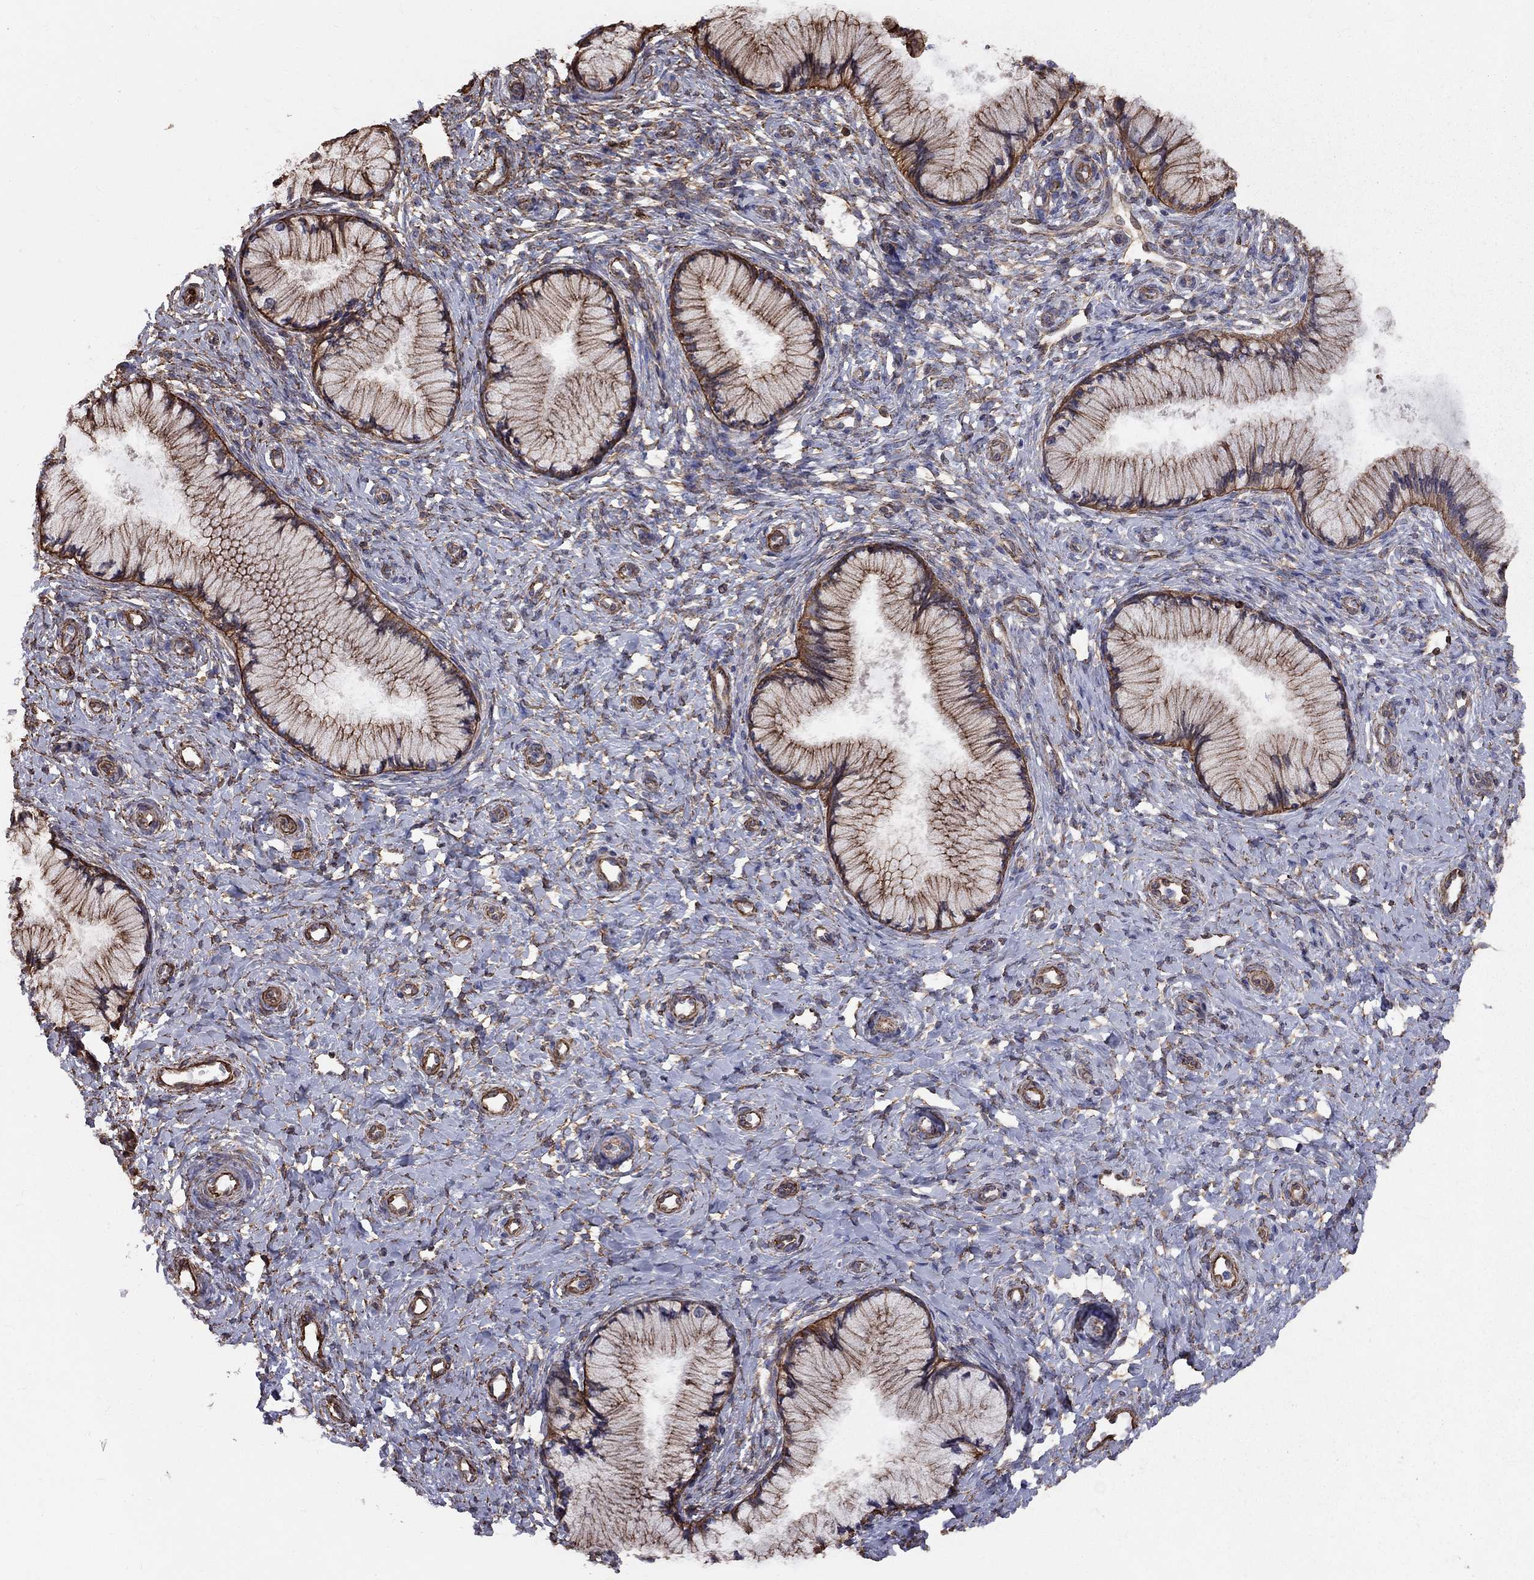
{"staining": {"intensity": "strong", "quantity": ">75%", "location": "cytoplasmic/membranous"}, "tissue": "cervix", "cell_type": "Glandular cells", "image_type": "normal", "snomed": [{"axis": "morphology", "description": "Normal tissue, NOS"}, {"axis": "topography", "description": "Cervix"}], "caption": "IHC staining of benign cervix, which exhibits high levels of strong cytoplasmic/membranous positivity in about >75% of glandular cells indicating strong cytoplasmic/membranous protein staining. The staining was performed using DAB (3,3'-diaminobenzidine) (brown) for protein detection and nuclei were counterstained in hematoxylin (blue).", "gene": "BICDL2", "patient": {"sex": "female", "age": 37}}